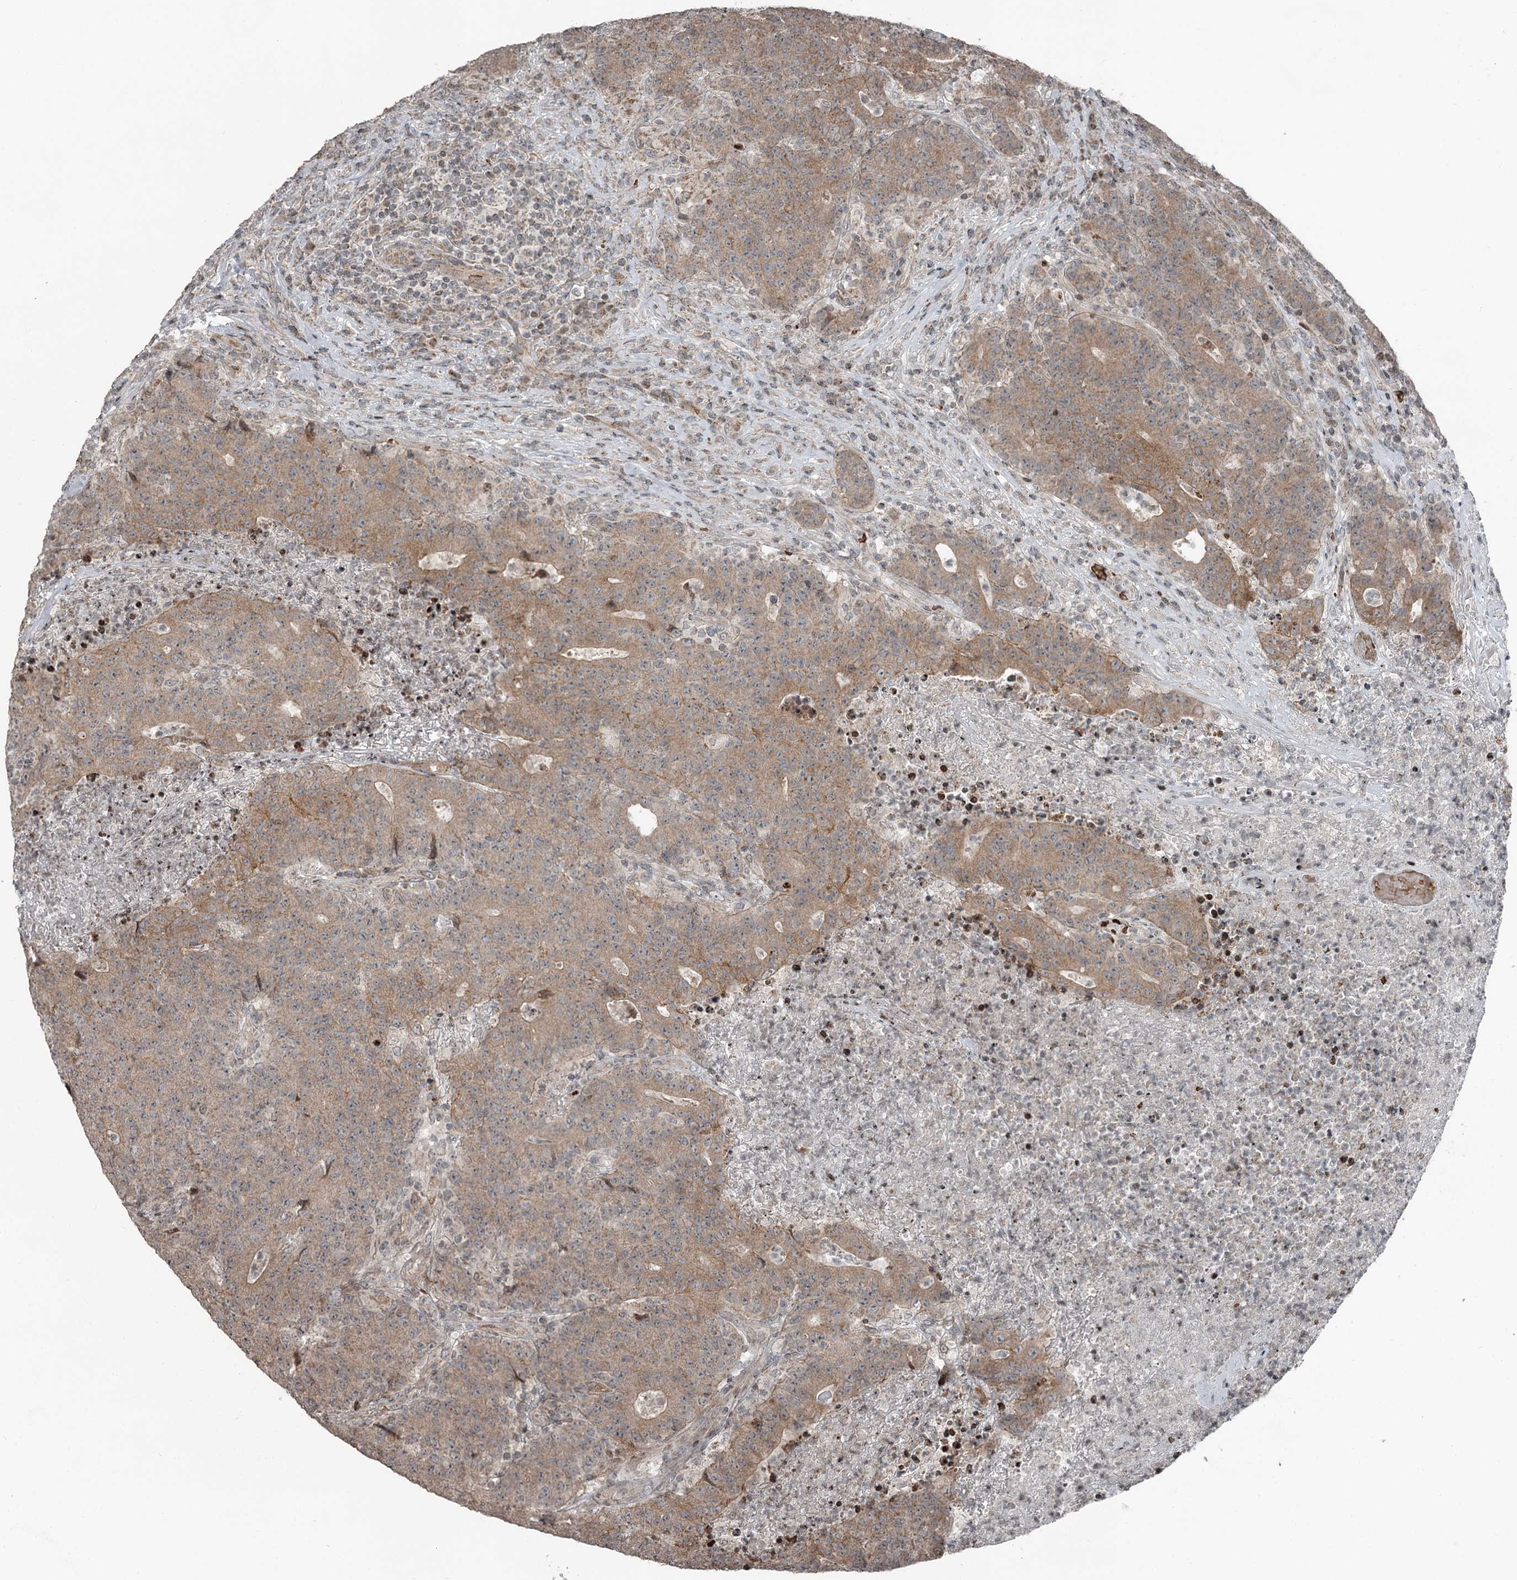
{"staining": {"intensity": "moderate", "quantity": ">75%", "location": "cytoplasmic/membranous"}, "tissue": "colorectal cancer", "cell_type": "Tumor cells", "image_type": "cancer", "snomed": [{"axis": "morphology", "description": "Adenocarcinoma, NOS"}, {"axis": "topography", "description": "Colon"}], "caption": "This photomicrograph reveals immunohistochemistry staining of human colorectal adenocarcinoma, with medium moderate cytoplasmic/membranous expression in about >75% of tumor cells.", "gene": "RASSF8", "patient": {"sex": "female", "age": 75}}